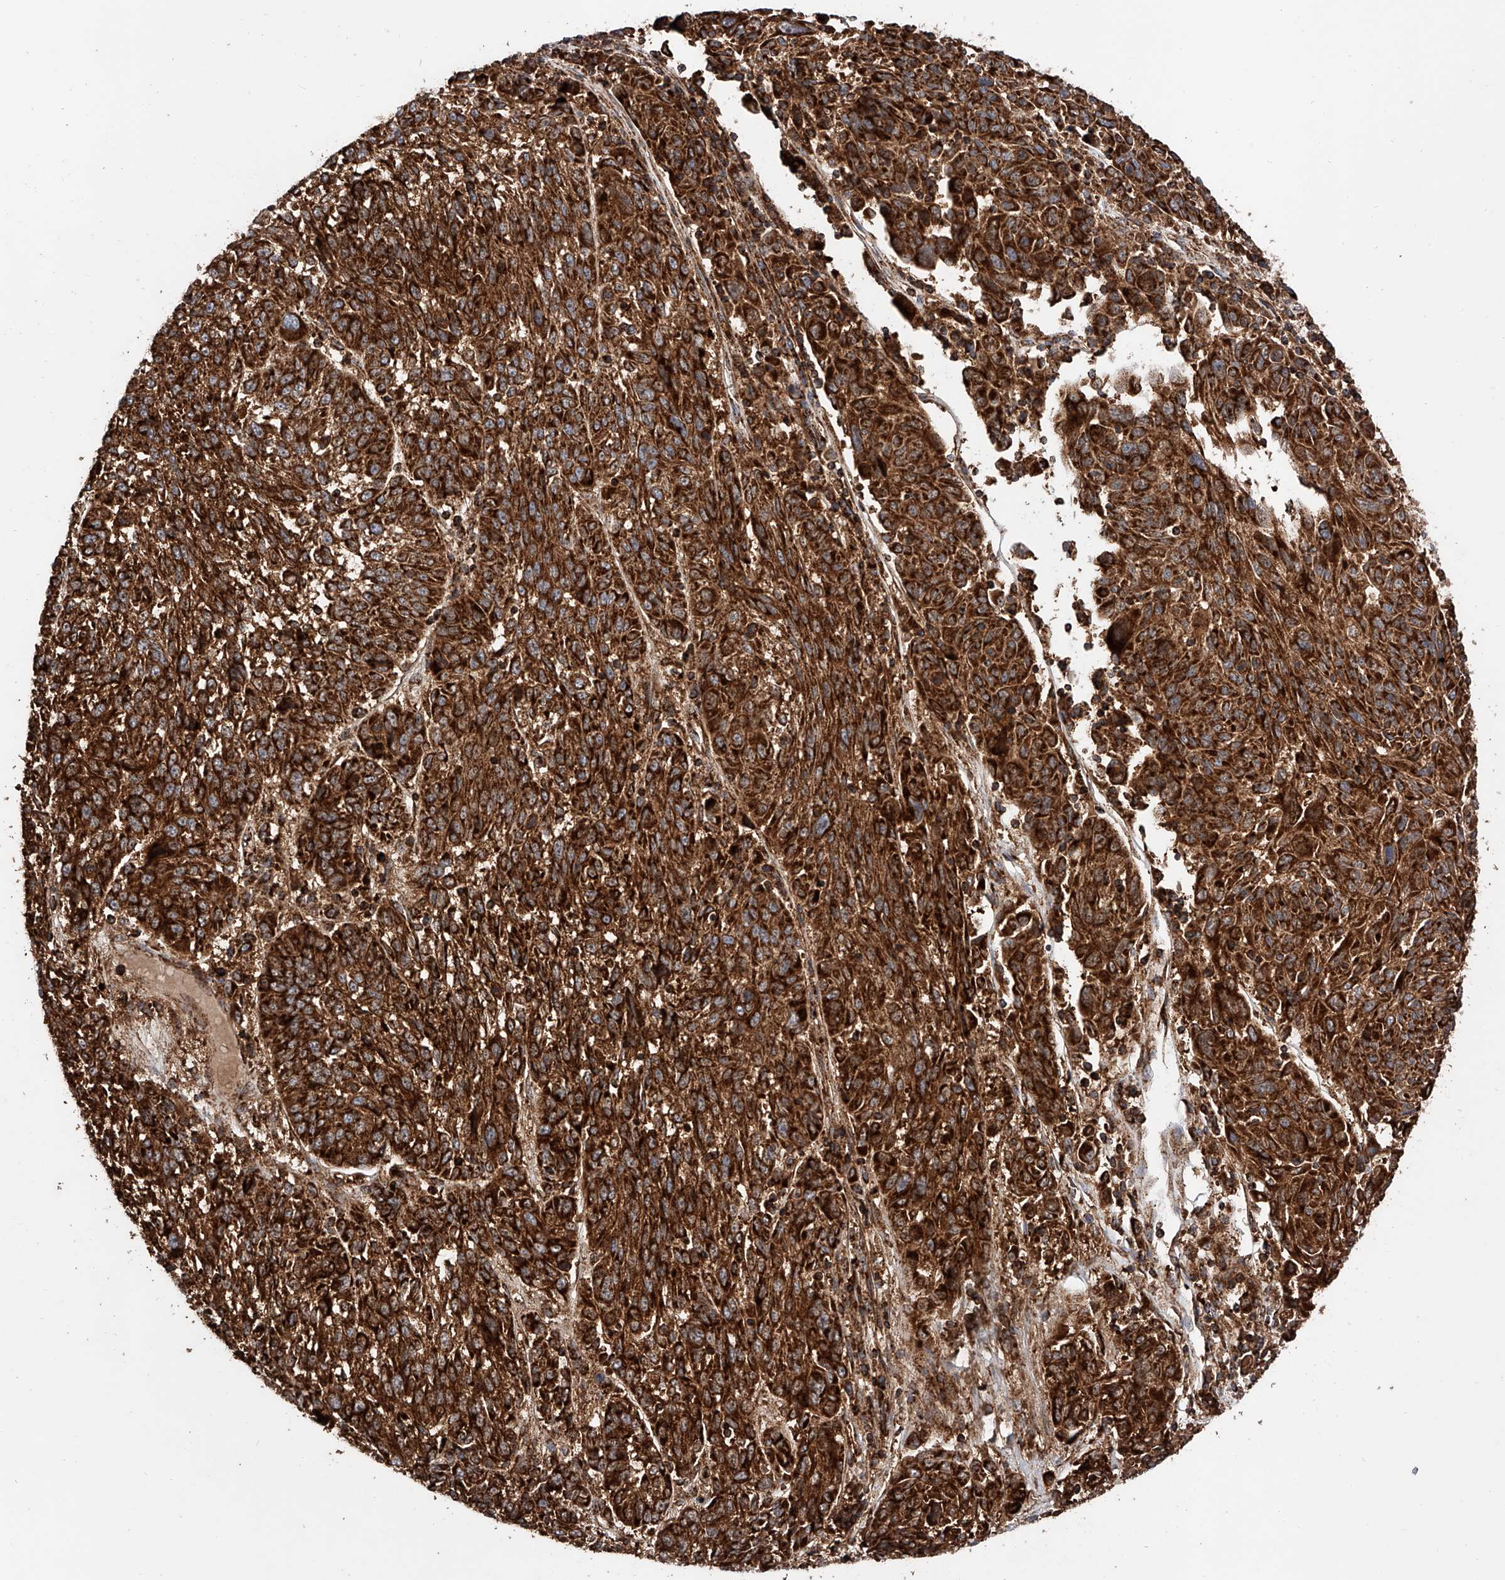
{"staining": {"intensity": "strong", "quantity": ">75%", "location": "cytoplasmic/membranous"}, "tissue": "melanoma", "cell_type": "Tumor cells", "image_type": "cancer", "snomed": [{"axis": "morphology", "description": "Malignant melanoma, NOS"}, {"axis": "topography", "description": "Skin"}], "caption": "Brown immunohistochemical staining in melanoma exhibits strong cytoplasmic/membranous expression in about >75% of tumor cells.", "gene": "PISD", "patient": {"sex": "male", "age": 53}}